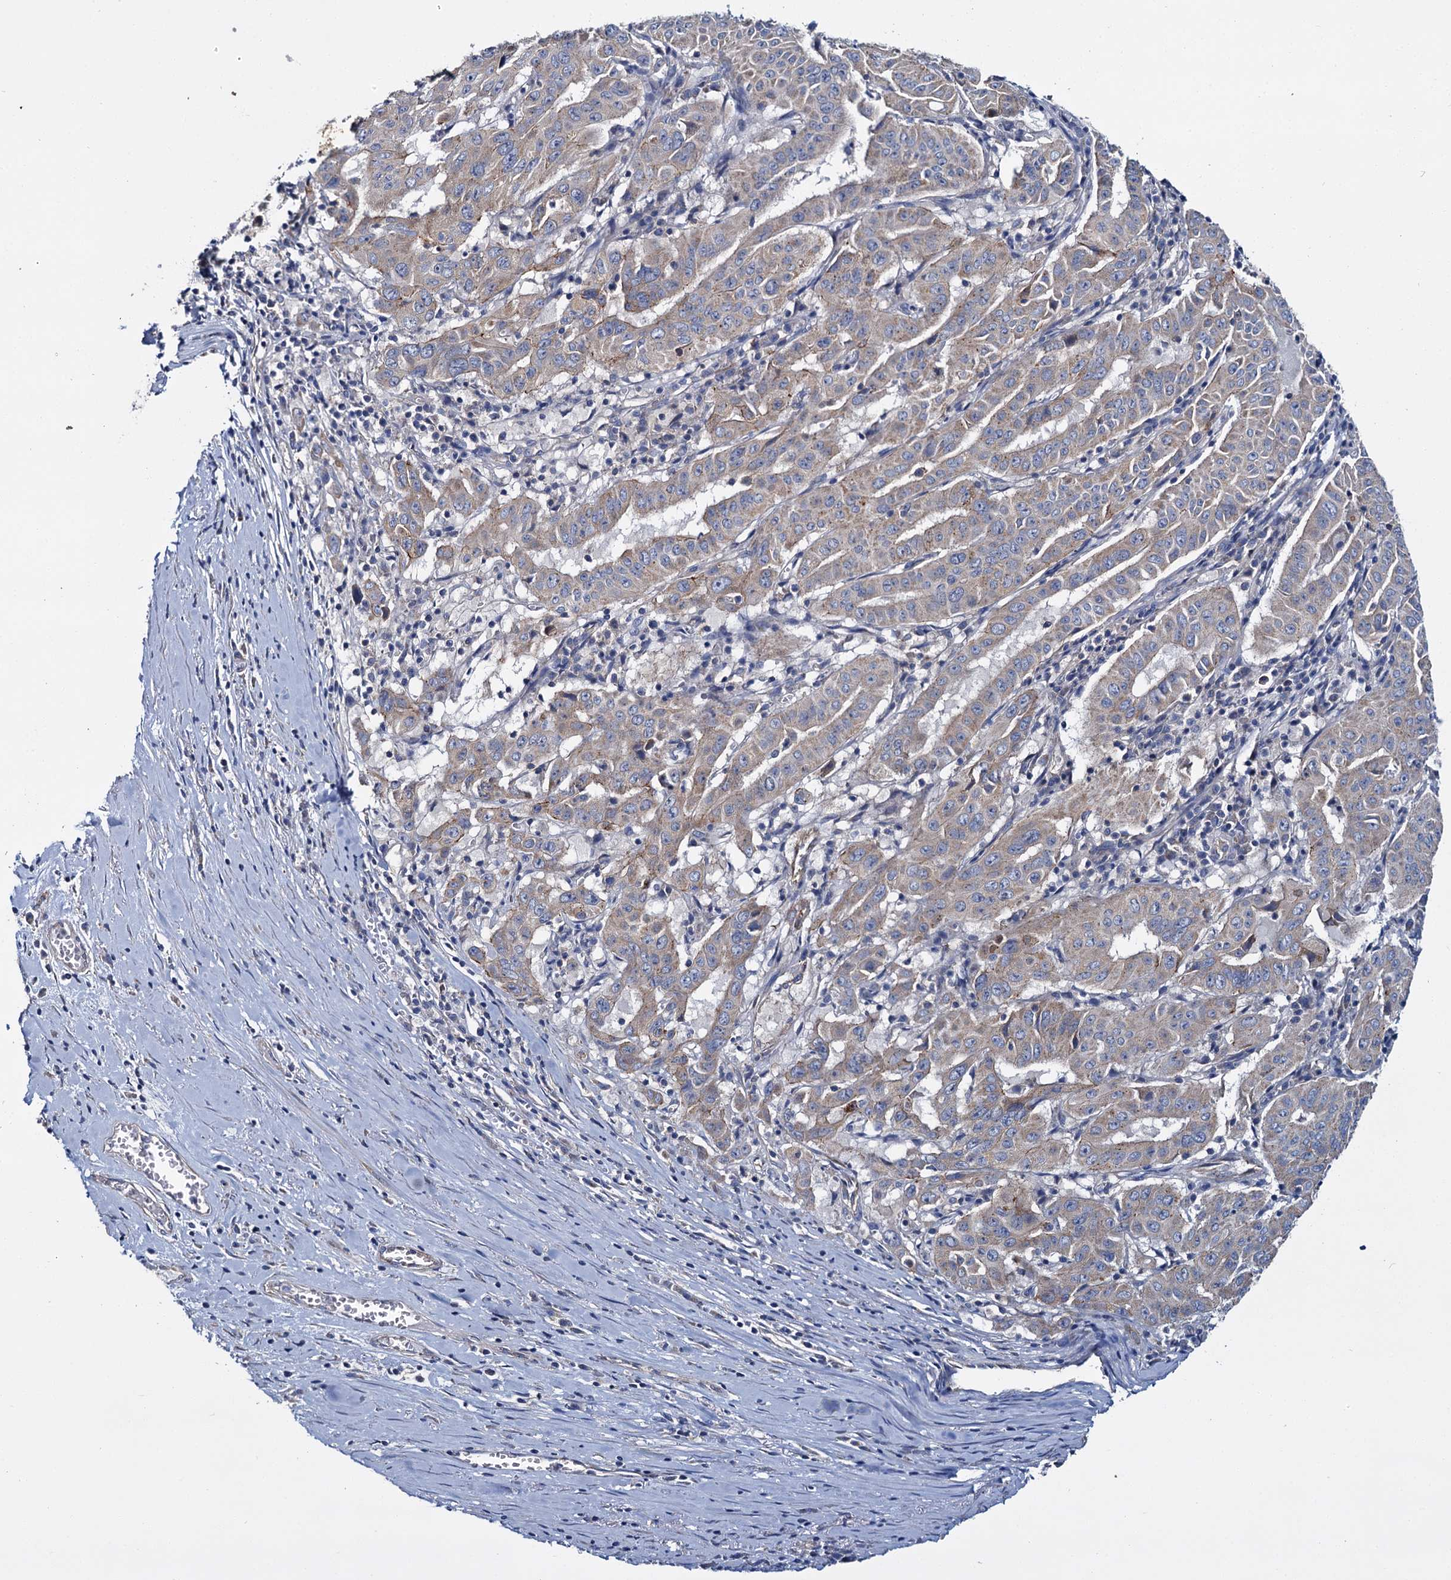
{"staining": {"intensity": "weak", "quantity": ">75%", "location": "cytoplasmic/membranous"}, "tissue": "pancreatic cancer", "cell_type": "Tumor cells", "image_type": "cancer", "snomed": [{"axis": "morphology", "description": "Adenocarcinoma, NOS"}, {"axis": "topography", "description": "Pancreas"}], "caption": "Pancreatic cancer (adenocarcinoma) tissue displays weak cytoplasmic/membranous expression in about >75% of tumor cells", "gene": "CEP295", "patient": {"sex": "male", "age": 63}}